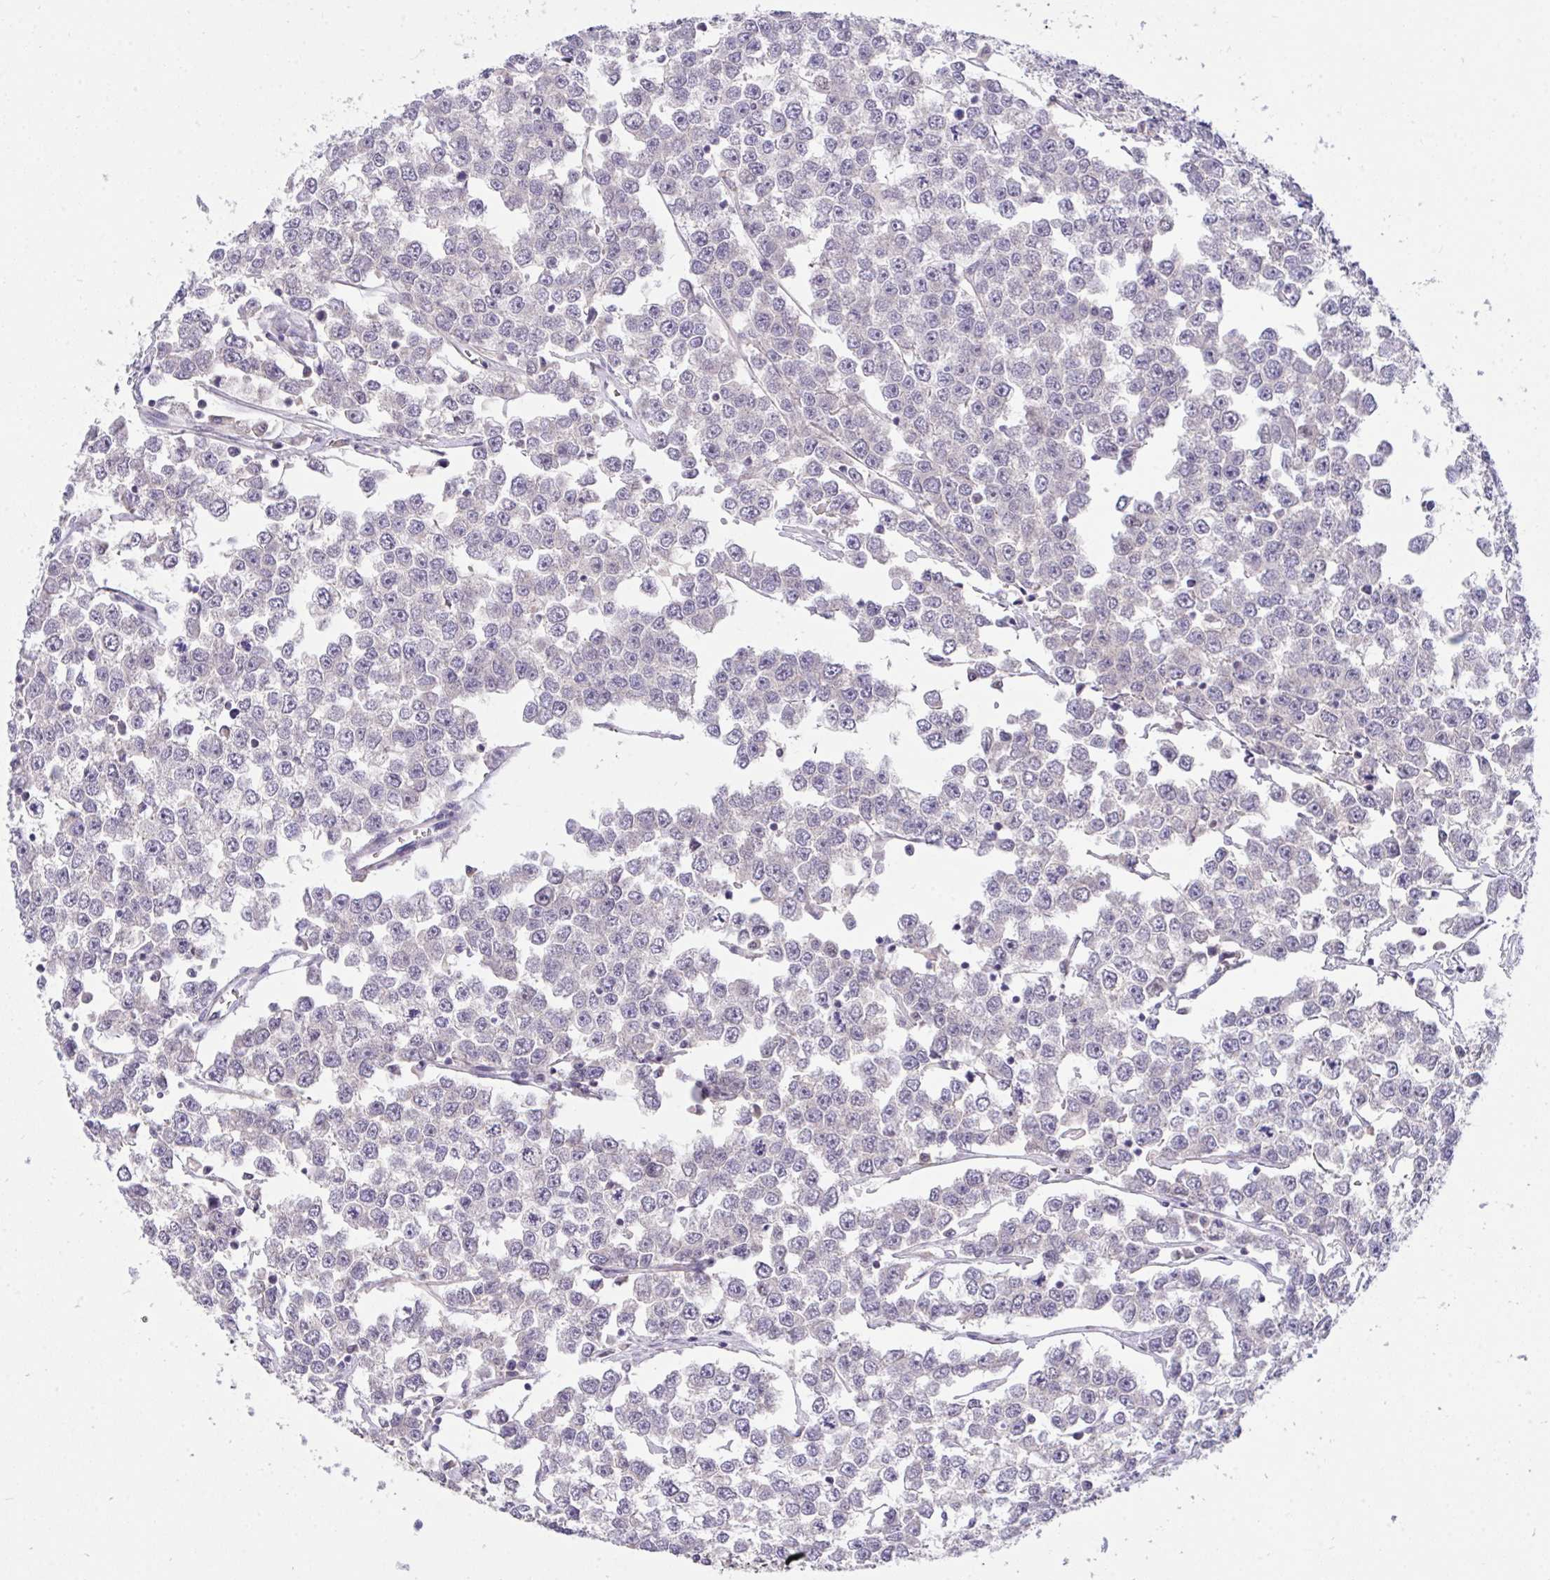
{"staining": {"intensity": "weak", "quantity": "25%-75%", "location": "cytoplasmic/membranous"}, "tissue": "testis cancer", "cell_type": "Tumor cells", "image_type": "cancer", "snomed": [{"axis": "morphology", "description": "Seminoma, NOS"}, {"axis": "morphology", "description": "Carcinoma, Embryonal, NOS"}, {"axis": "topography", "description": "Testis"}], "caption": "Immunohistochemistry (IHC) (DAB) staining of testis cancer demonstrates weak cytoplasmic/membranous protein staining in approximately 25%-75% of tumor cells.", "gene": "C19orf54", "patient": {"sex": "male", "age": 52}}